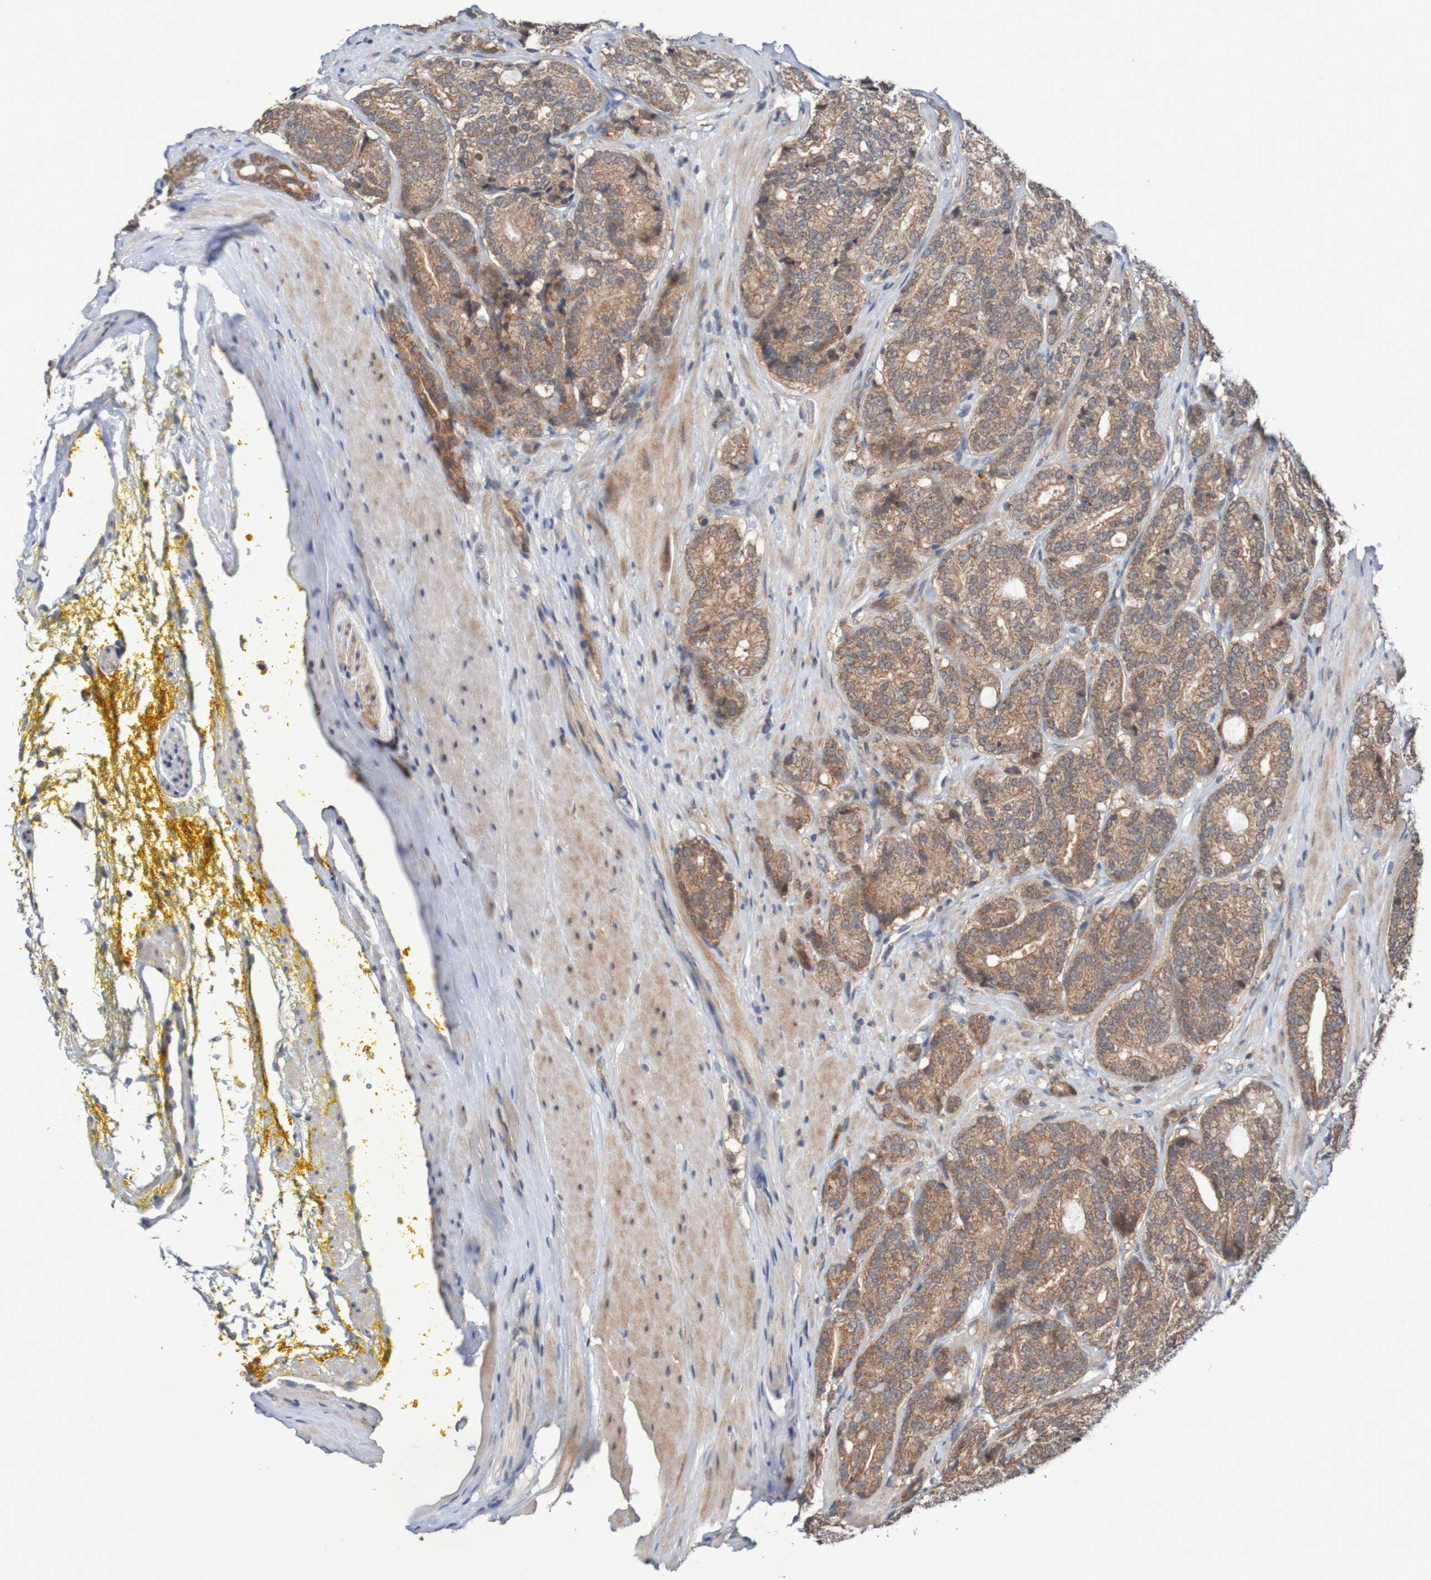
{"staining": {"intensity": "moderate", "quantity": ">75%", "location": "cytoplasmic/membranous"}, "tissue": "prostate cancer", "cell_type": "Tumor cells", "image_type": "cancer", "snomed": [{"axis": "morphology", "description": "Adenocarcinoma, High grade"}, {"axis": "topography", "description": "Prostate"}], "caption": "An immunohistochemistry (IHC) photomicrograph of neoplastic tissue is shown. Protein staining in brown highlights moderate cytoplasmic/membranous positivity in prostate cancer within tumor cells.", "gene": "C3orf18", "patient": {"sex": "male", "age": 61}}